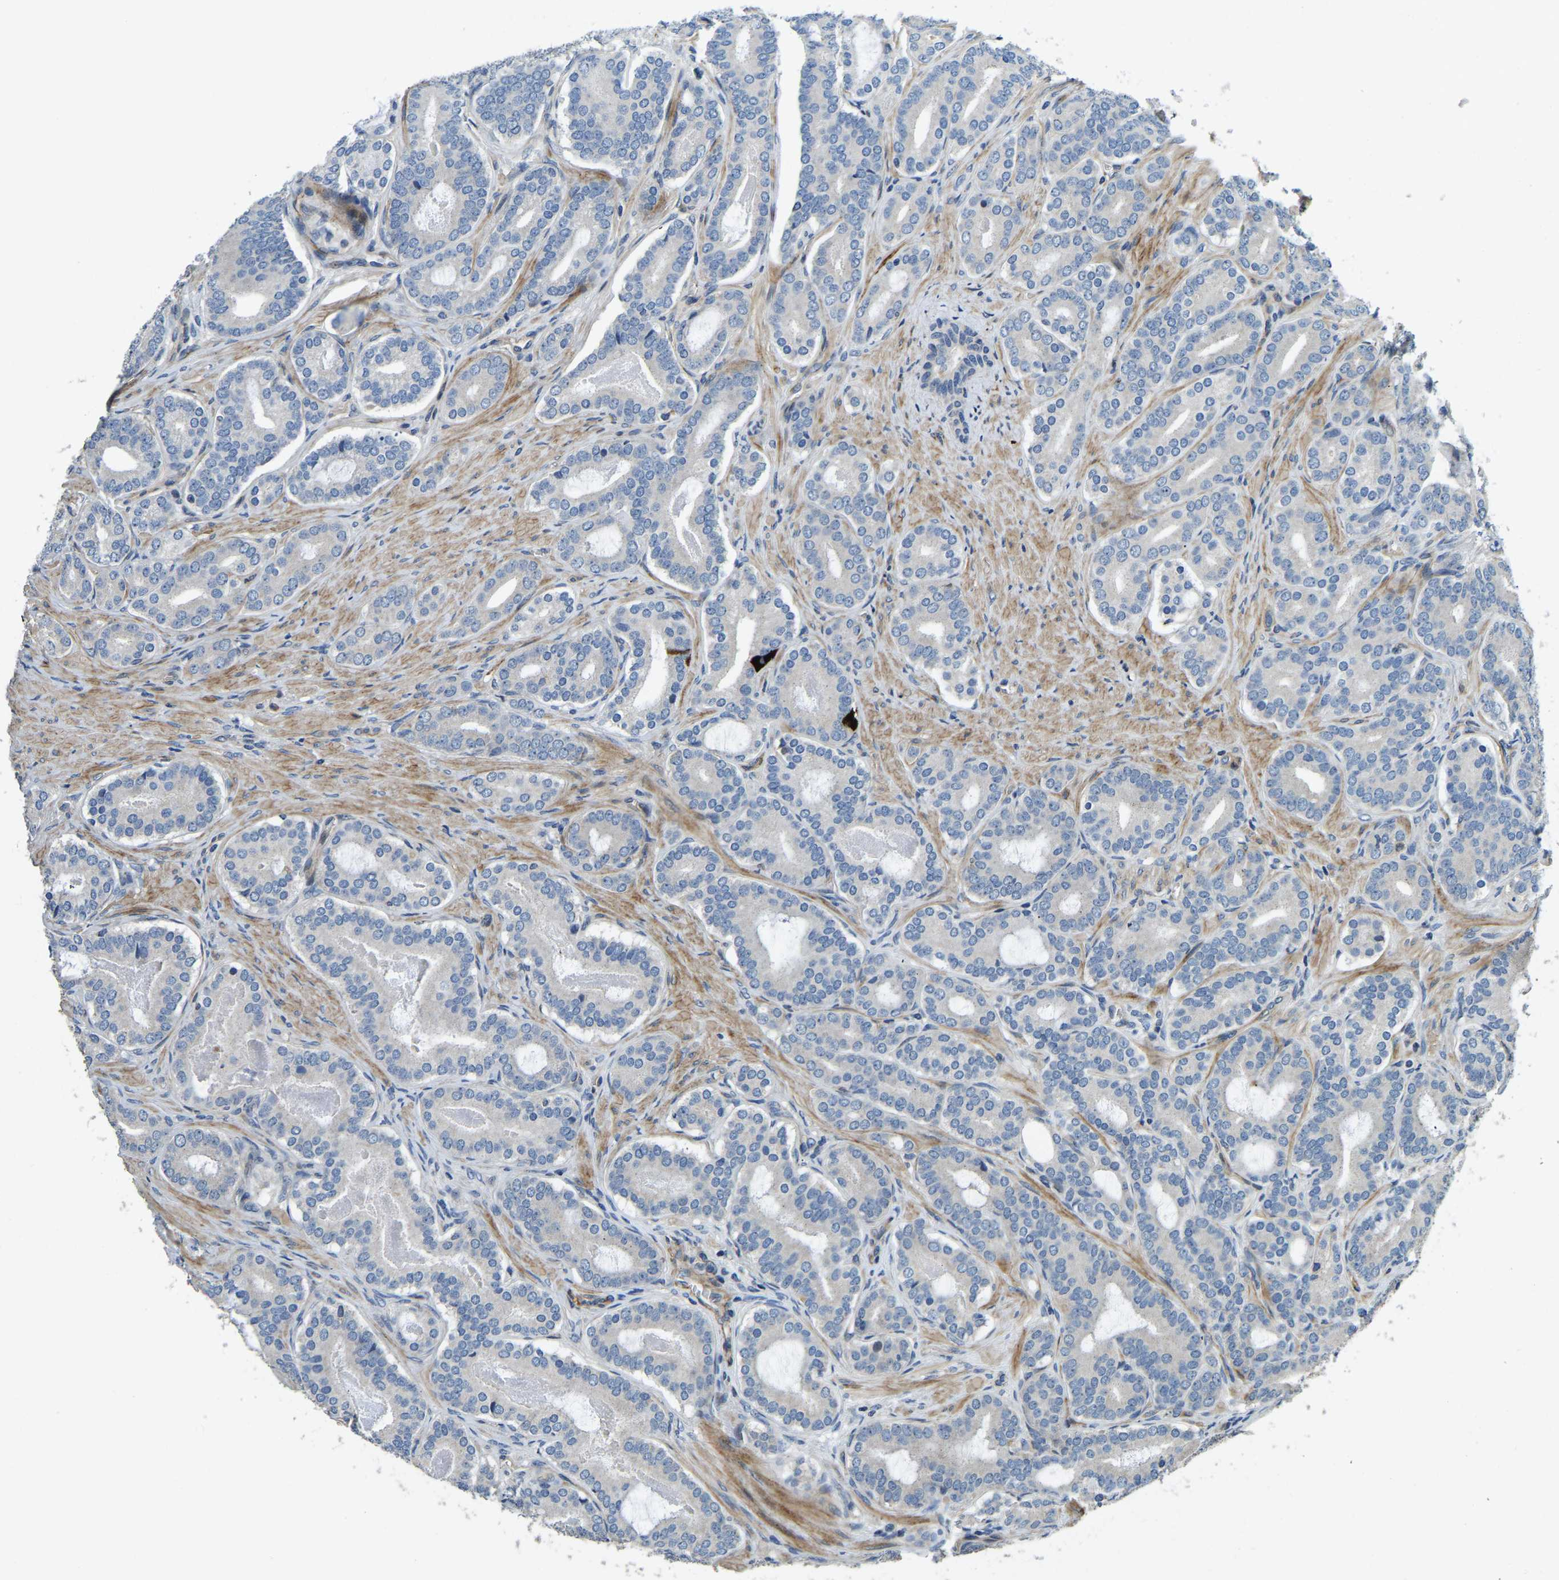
{"staining": {"intensity": "negative", "quantity": "none", "location": "none"}, "tissue": "prostate cancer", "cell_type": "Tumor cells", "image_type": "cancer", "snomed": [{"axis": "morphology", "description": "Adenocarcinoma, High grade"}, {"axis": "topography", "description": "Prostate"}], "caption": "Photomicrograph shows no protein positivity in tumor cells of prostate cancer tissue.", "gene": "RNF39", "patient": {"sex": "male", "age": 60}}